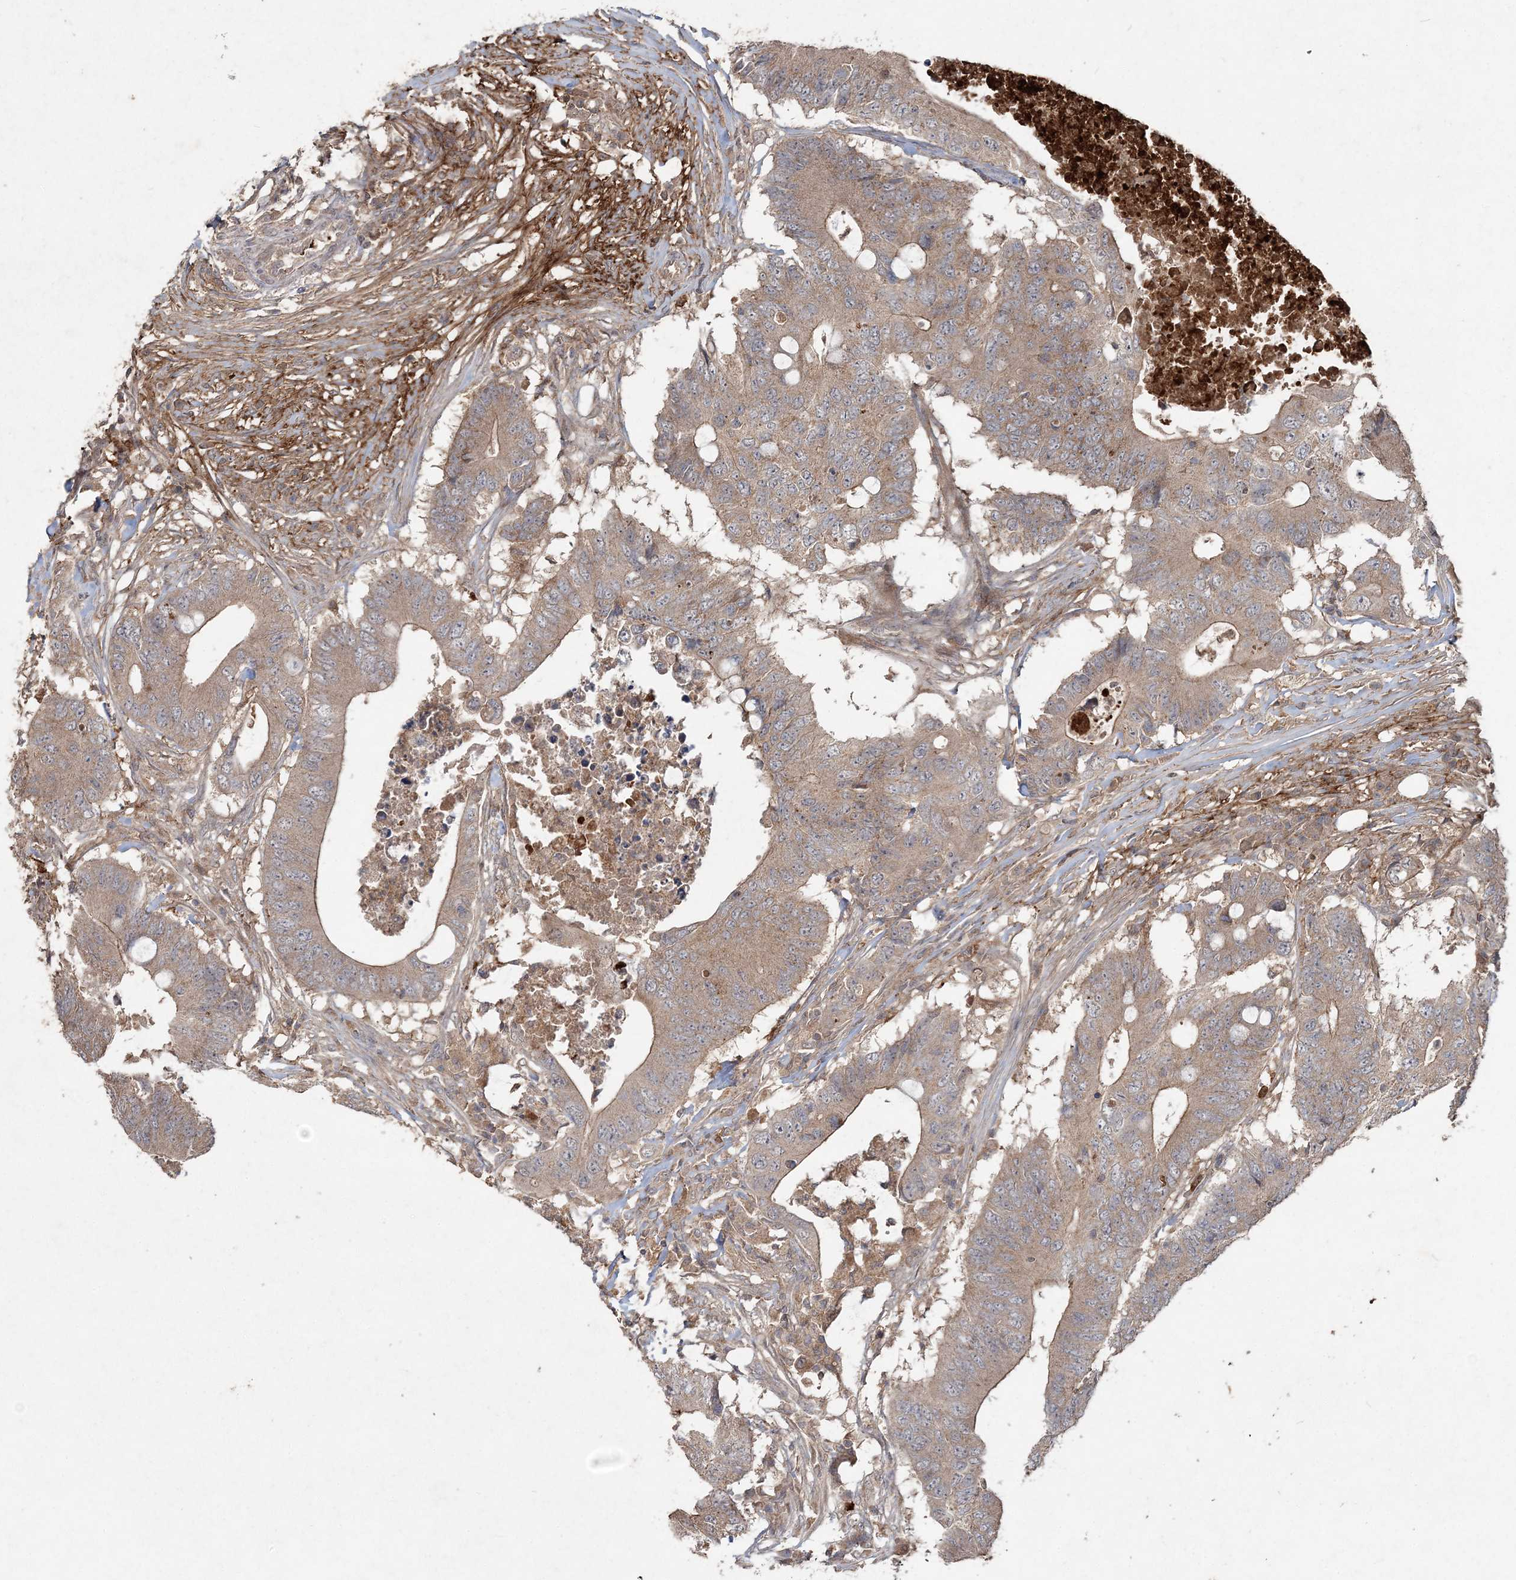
{"staining": {"intensity": "weak", "quantity": ">75%", "location": "cytoplasmic/membranous"}, "tissue": "colorectal cancer", "cell_type": "Tumor cells", "image_type": "cancer", "snomed": [{"axis": "morphology", "description": "Adenocarcinoma, NOS"}, {"axis": "topography", "description": "Colon"}], "caption": "A photomicrograph showing weak cytoplasmic/membranous staining in about >75% of tumor cells in colorectal adenocarcinoma, as visualized by brown immunohistochemical staining.", "gene": "SPRY1", "patient": {"sex": "male", "age": 71}}